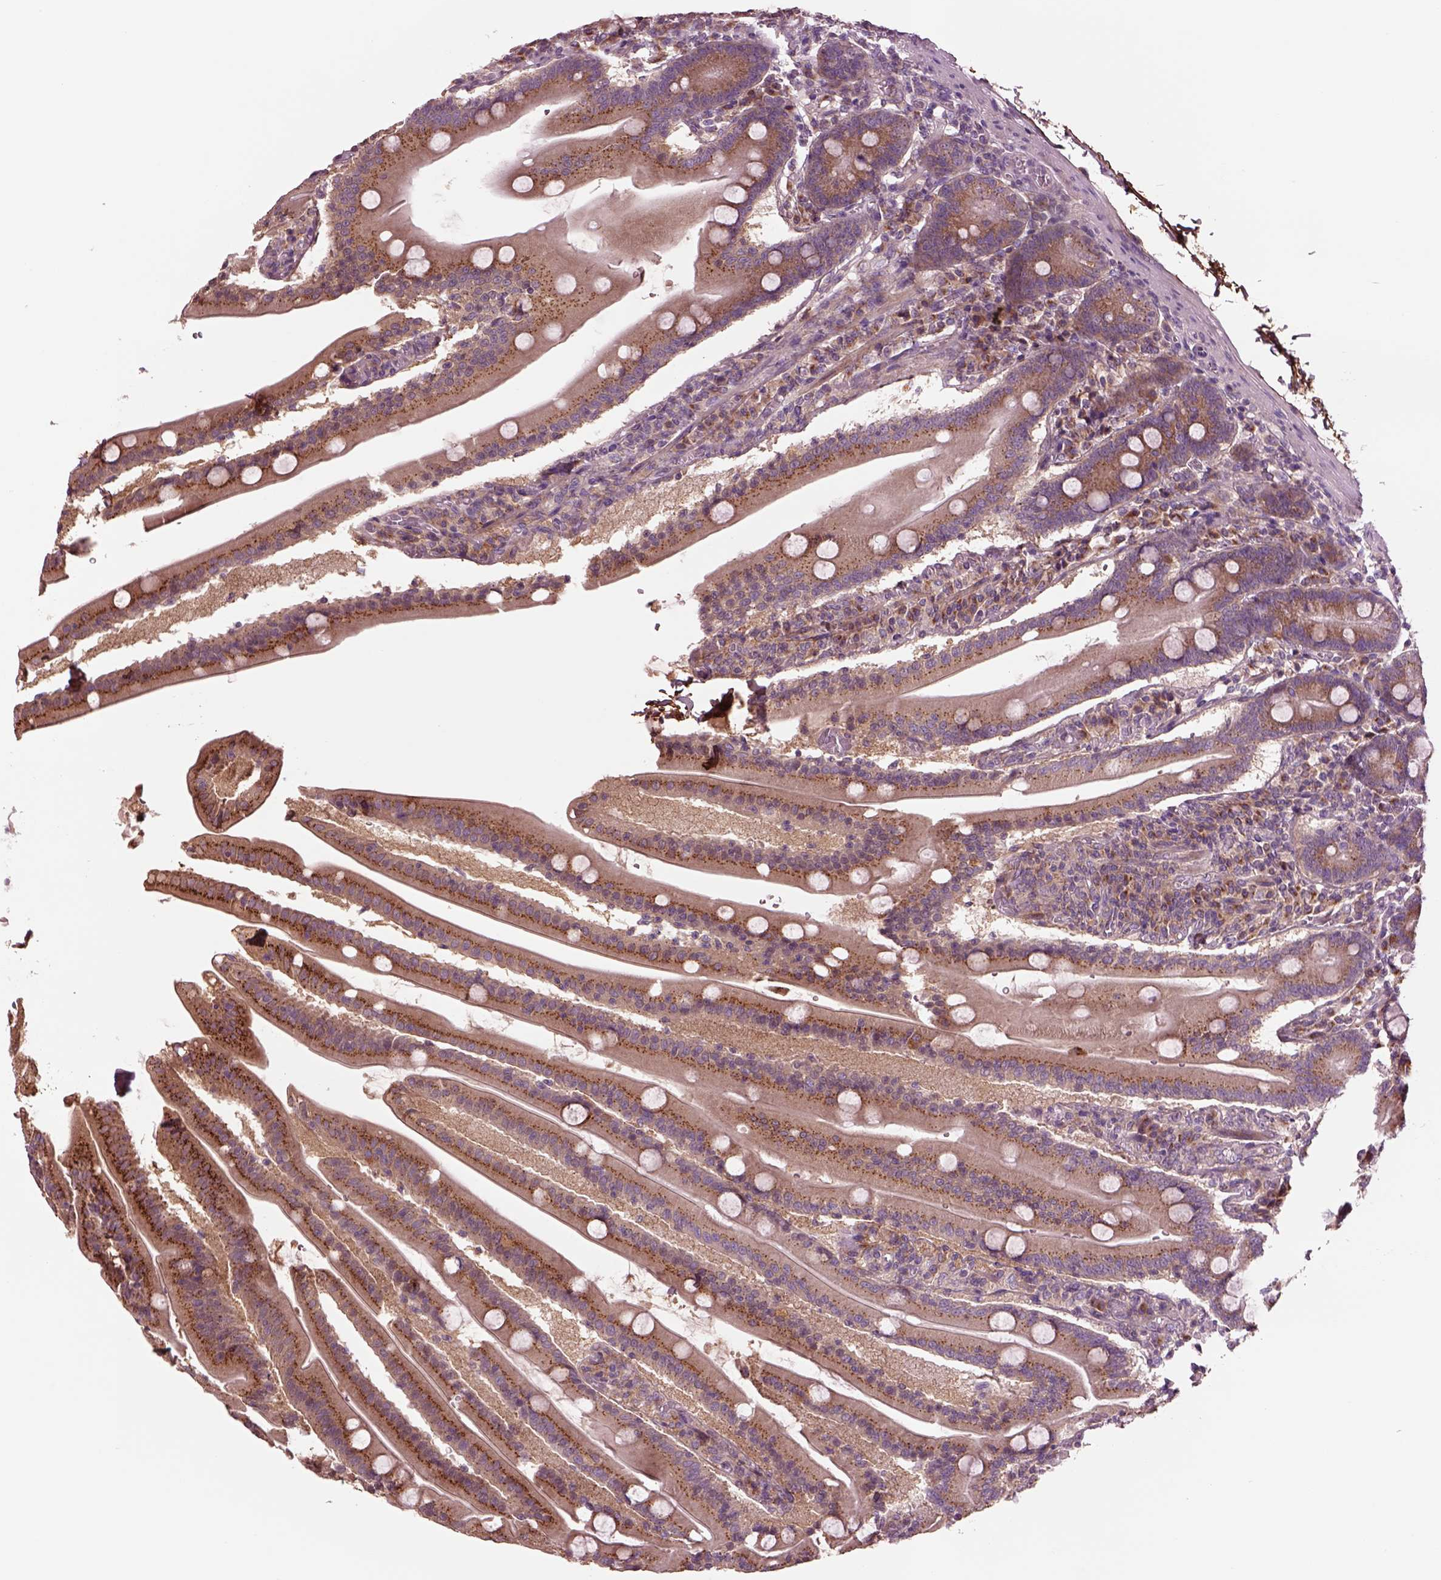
{"staining": {"intensity": "moderate", "quantity": ">75%", "location": "cytoplasmic/membranous"}, "tissue": "small intestine", "cell_type": "Glandular cells", "image_type": "normal", "snomed": [{"axis": "morphology", "description": "Normal tissue, NOS"}, {"axis": "topography", "description": "Small intestine"}], "caption": "Brown immunohistochemical staining in unremarkable small intestine reveals moderate cytoplasmic/membranous positivity in about >75% of glandular cells.", "gene": "SEC23A", "patient": {"sex": "male", "age": 37}}